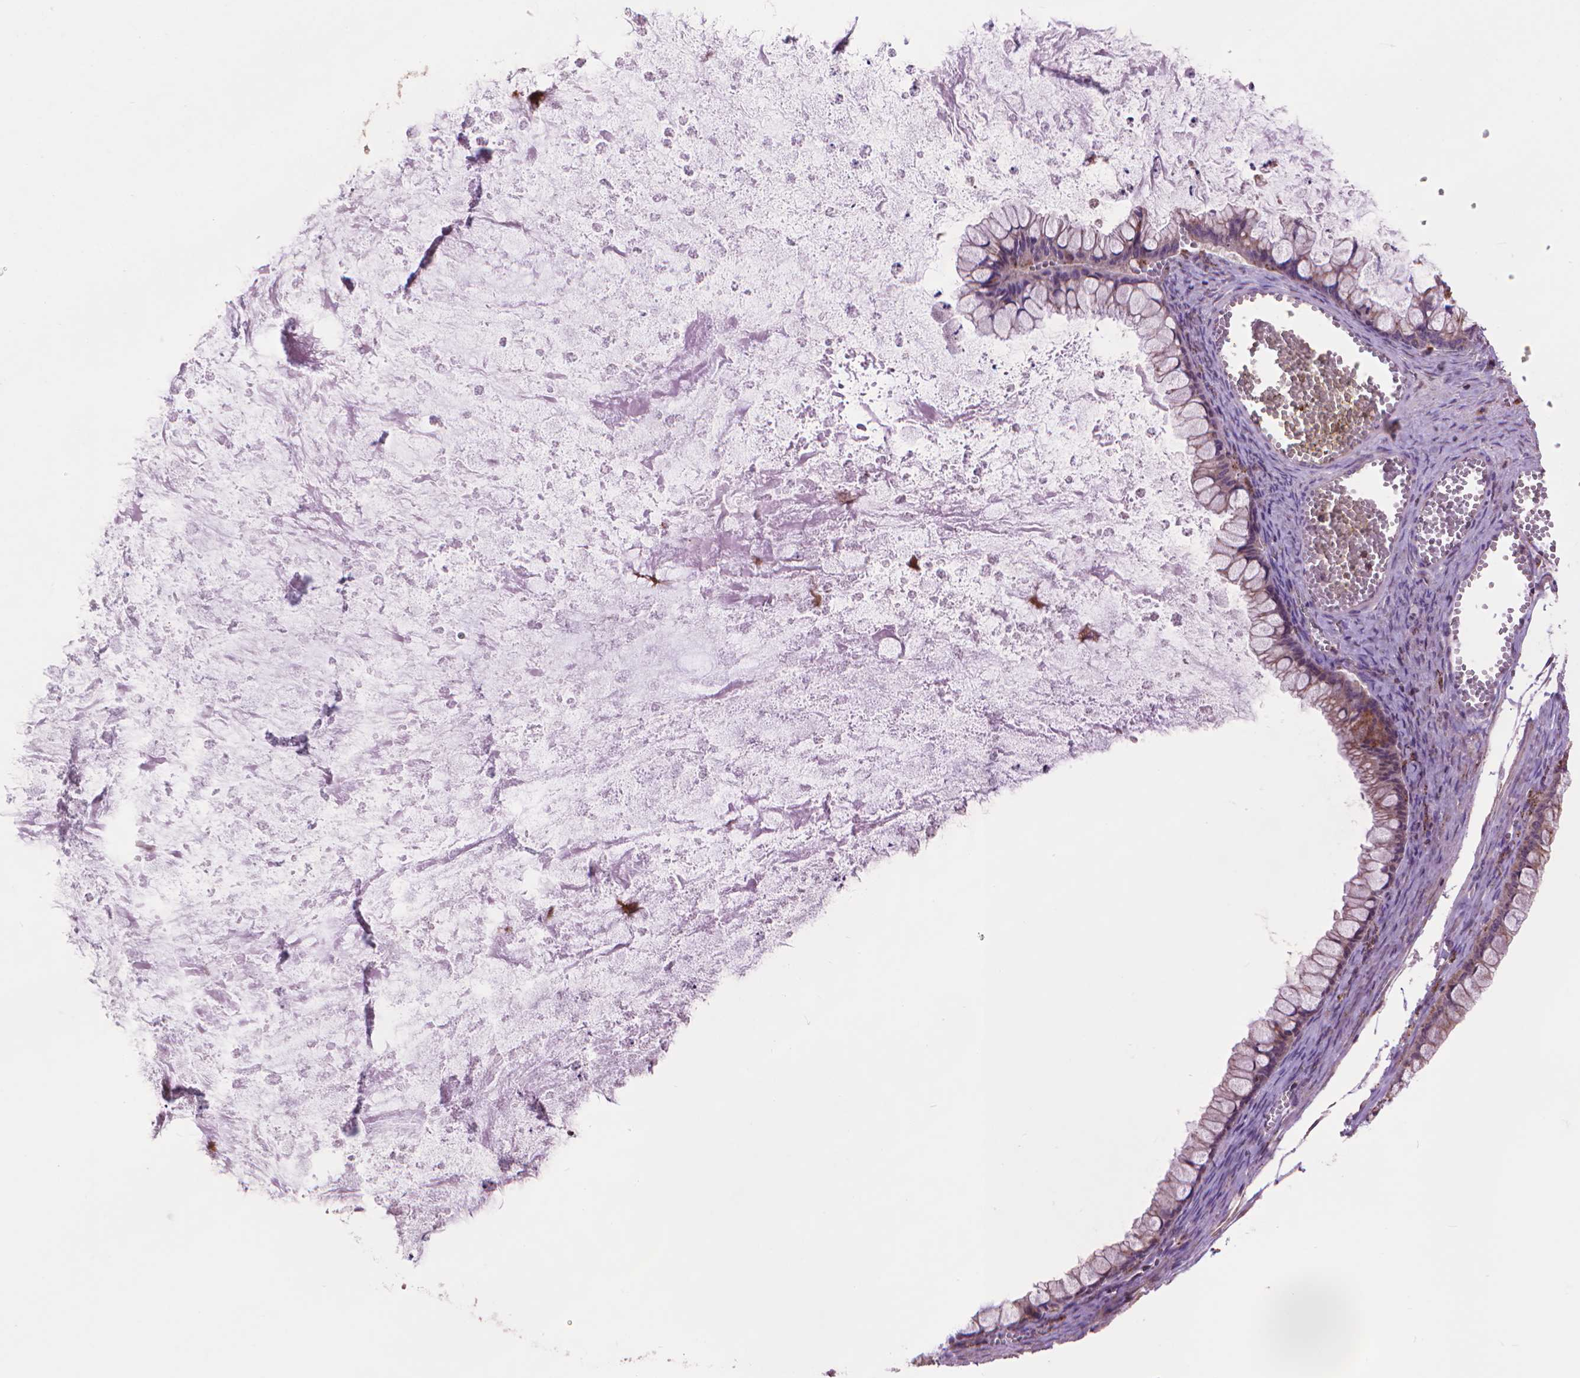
{"staining": {"intensity": "weak", "quantity": "25%-75%", "location": "cytoplasmic/membranous"}, "tissue": "ovarian cancer", "cell_type": "Tumor cells", "image_type": "cancer", "snomed": [{"axis": "morphology", "description": "Cystadenocarcinoma, mucinous, NOS"}, {"axis": "topography", "description": "Ovary"}], "caption": "Approximately 25%-75% of tumor cells in ovarian cancer (mucinous cystadenocarcinoma) reveal weak cytoplasmic/membranous protein positivity as visualized by brown immunohistochemical staining.", "gene": "GLB1", "patient": {"sex": "female", "age": 67}}